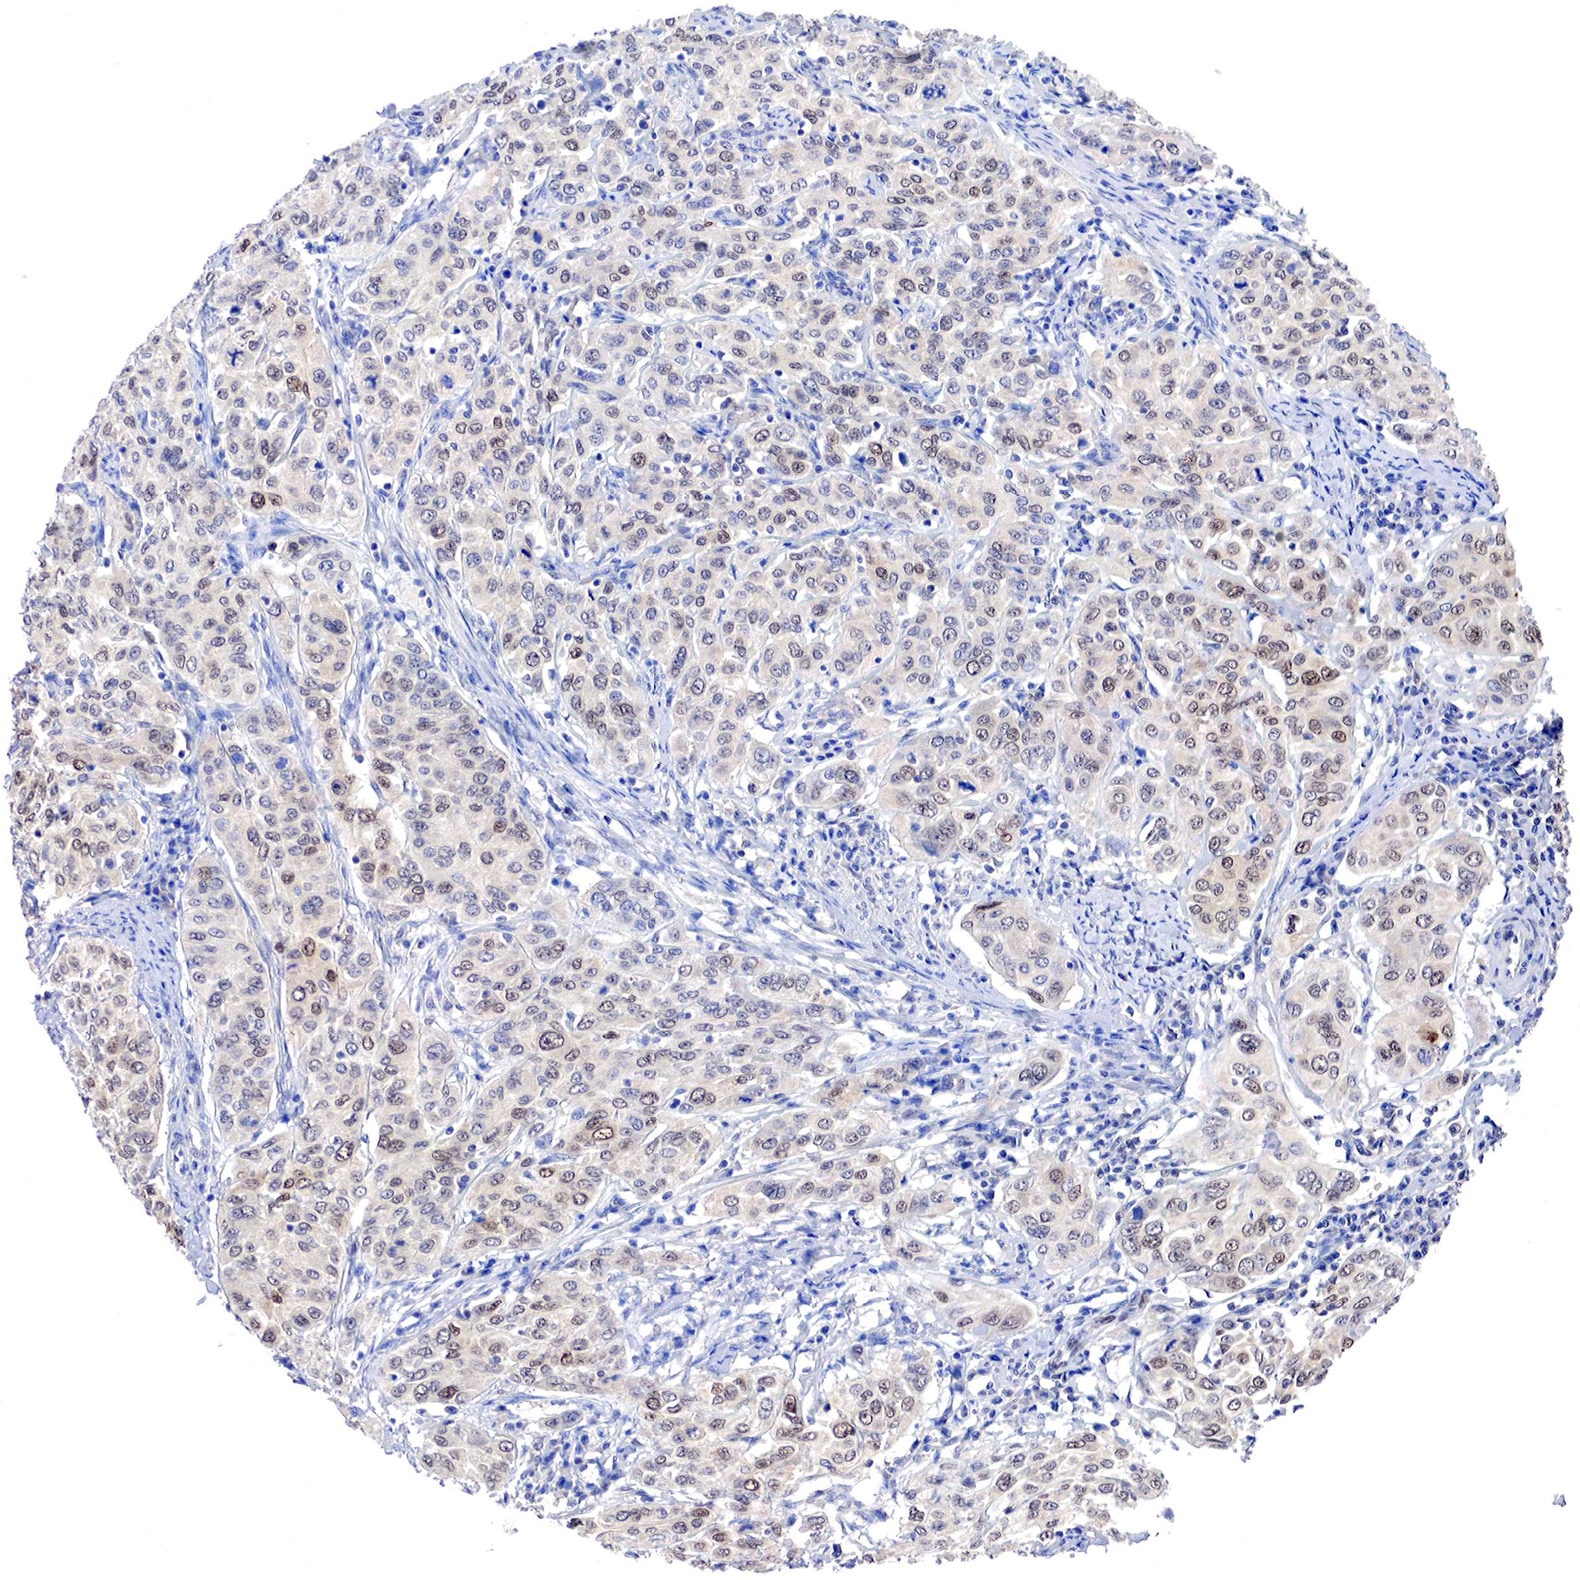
{"staining": {"intensity": "weak", "quantity": "25%-75%", "location": "cytoplasmic/membranous,nuclear"}, "tissue": "cervical cancer", "cell_type": "Tumor cells", "image_type": "cancer", "snomed": [{"axis": "morphology", "description": "Squamous cell carcinoma, NOS"}, {"axis": "topography", "description": "Cervix"}], "caption": "Human cervical cancer stained with a brown dye exhibits weak cytoplasmic/membranous and nuclear positive expression in about 25%-75% of tumor cells.", "gene": "PABIR2", "patient": {"sex": "female", "age": 38}}